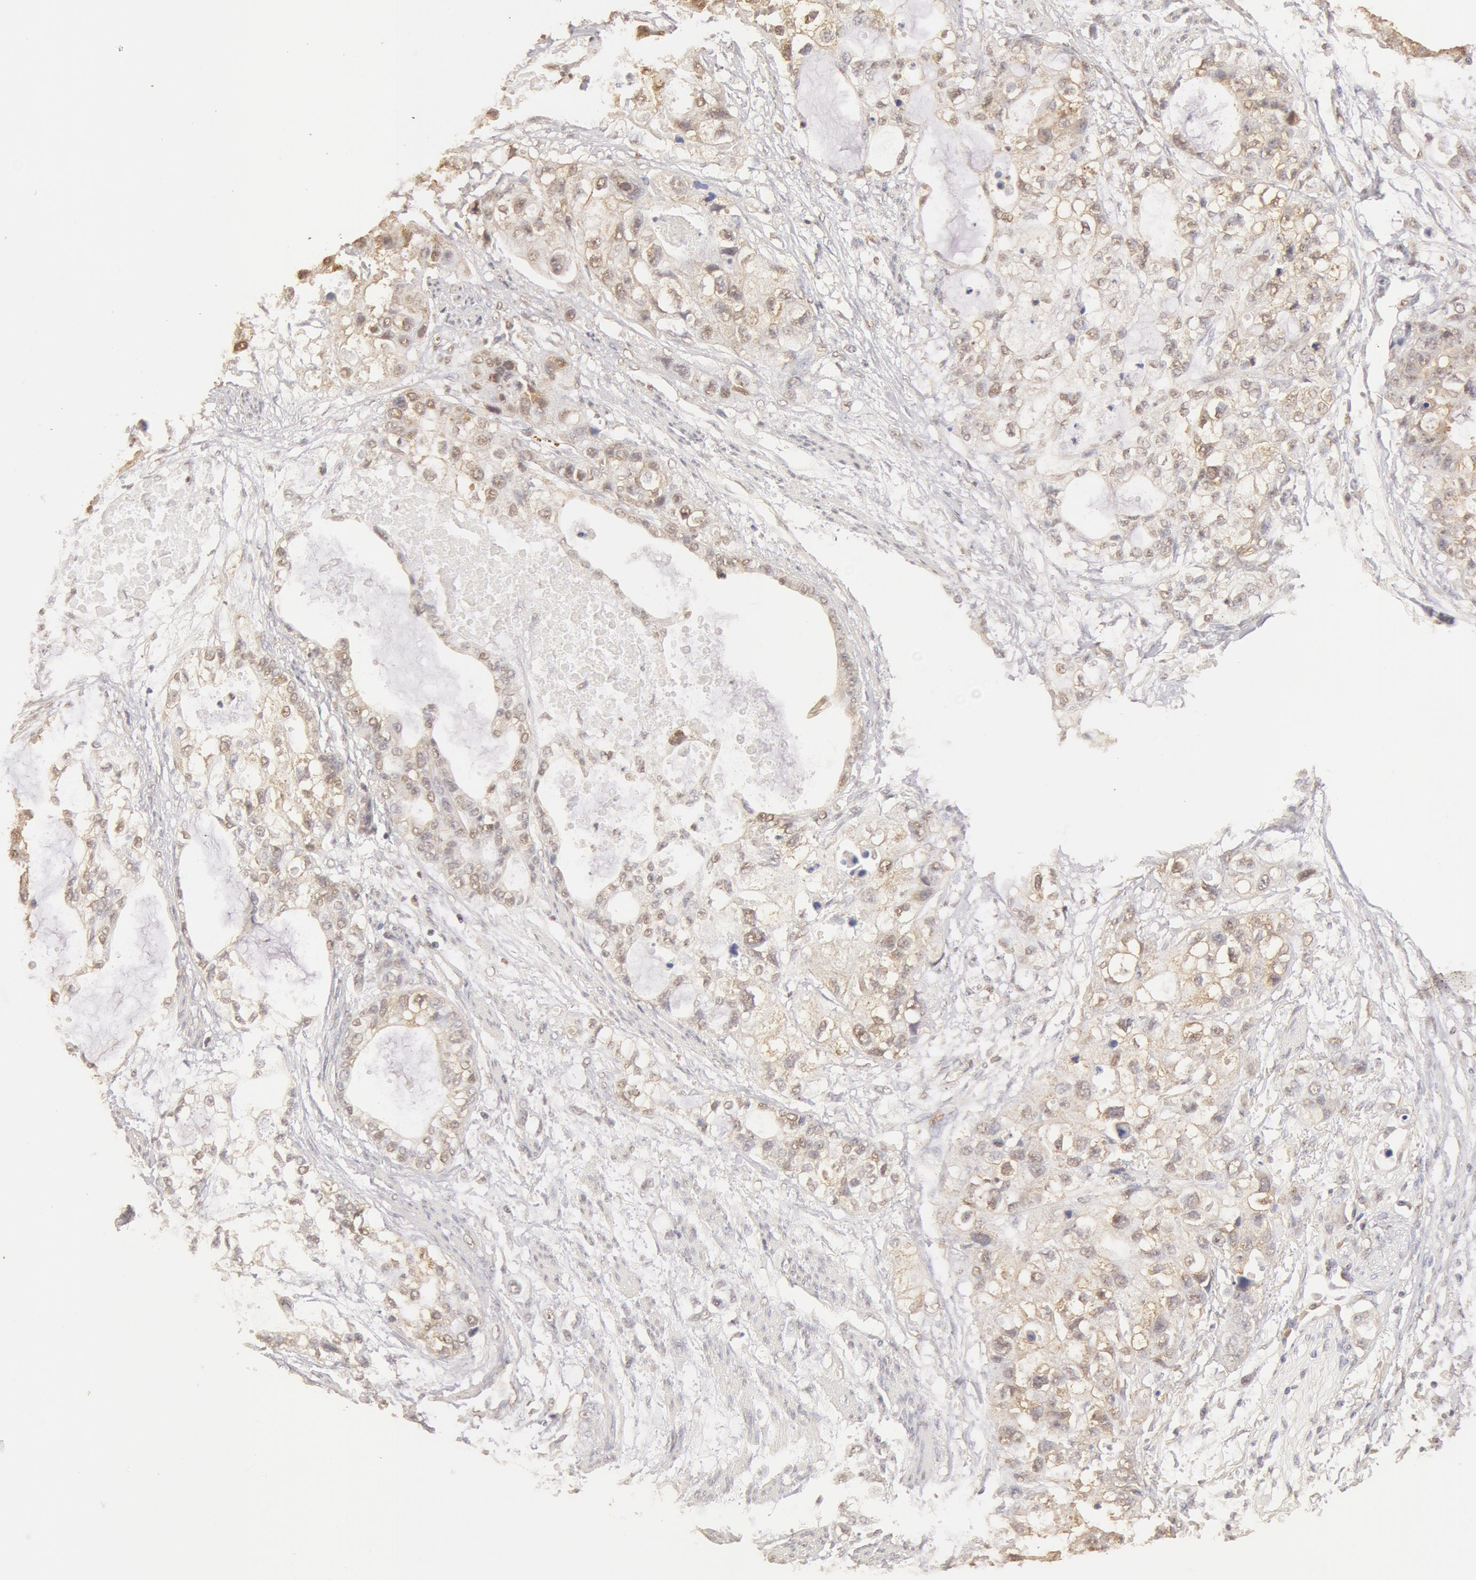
{"staining": {"intensity": "weak", "quantity": ">75%", "location": "cytoplasmic/membranous,nuclear"}, "tissue": "stomach cancer", "cell_type": "Tumor cells", "image_type": "cancer", "snomed": [{"axis": "morphology", "description": "Adenocarcinoma, NOS"}, {"axis": "topography", "description": "Stomach, upper"}], "caption": "DAB immunohistochemical staining of human stomach adenocarcinoma exhibits weak cytoplasmic/membranous and nuclear protein expression in approximately >75% of tumor cells. The protein is shown in brown color, while the nuclei are stained blue.", "gene": "SNRNP70", "patient": {"sex": "female", "age": 52}}